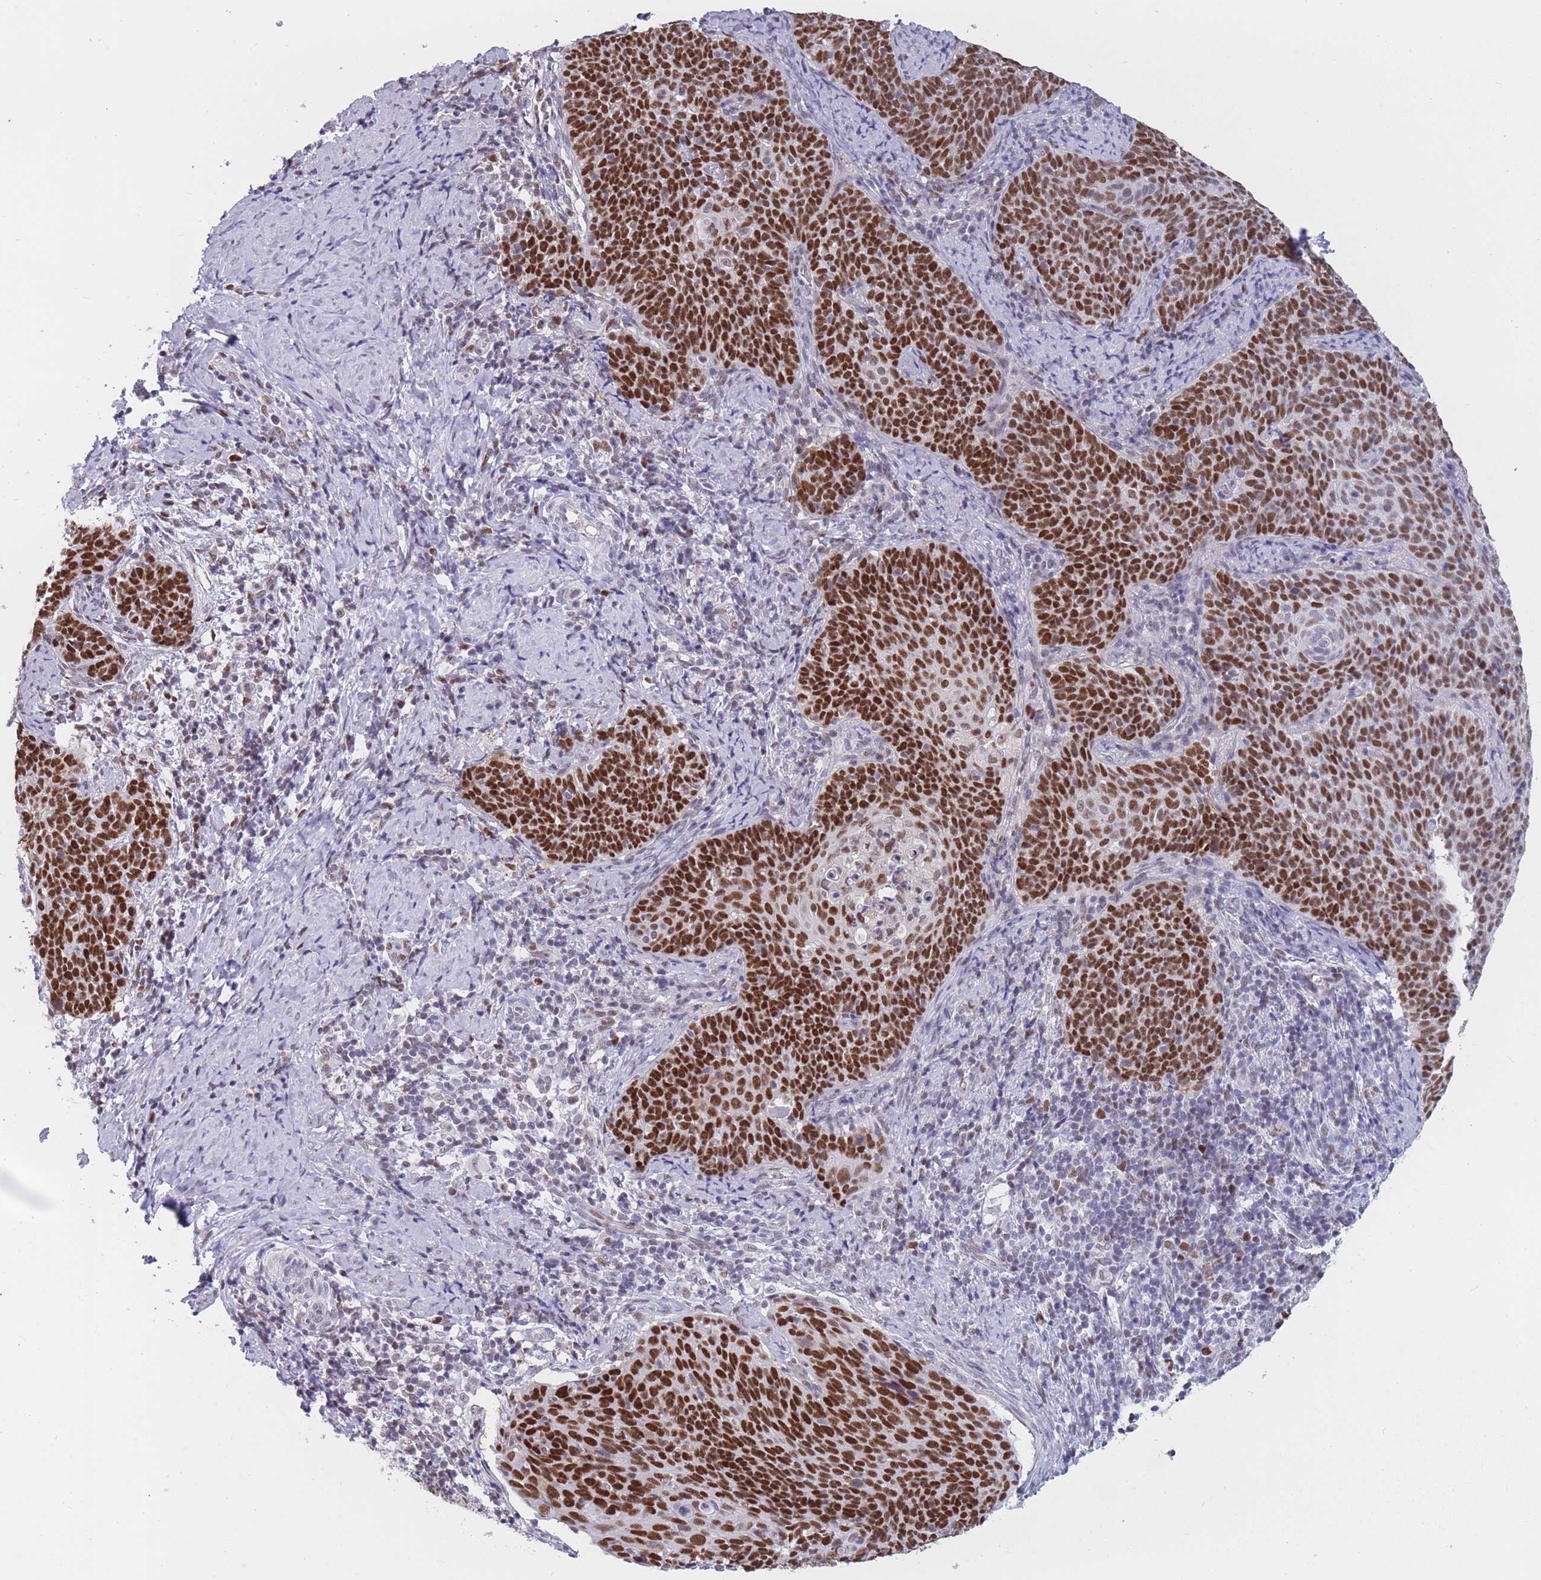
{"staining": {"intensity": "strong", "quantity": ">75%", "location": "nuclear"}, "tissue": "cervical cancer", "cell_type": "Tumor cells", "image_type": "cancer", "snomed": [{"axis": "morphology", "description": "Normal tissue, NOS"}, {"axis": "morphology", "description": "Squamous cell carcinoma, NOS"}, {"axis": "topography", "description": "Cervix"}], "caption": "Protein expression by immunohistochemistry shows strong nuclear positivity in approximately >75% of tumor cells in cervical cancer.", "gene": "NASP", "patient": {"sex": "female", "age": 39}}